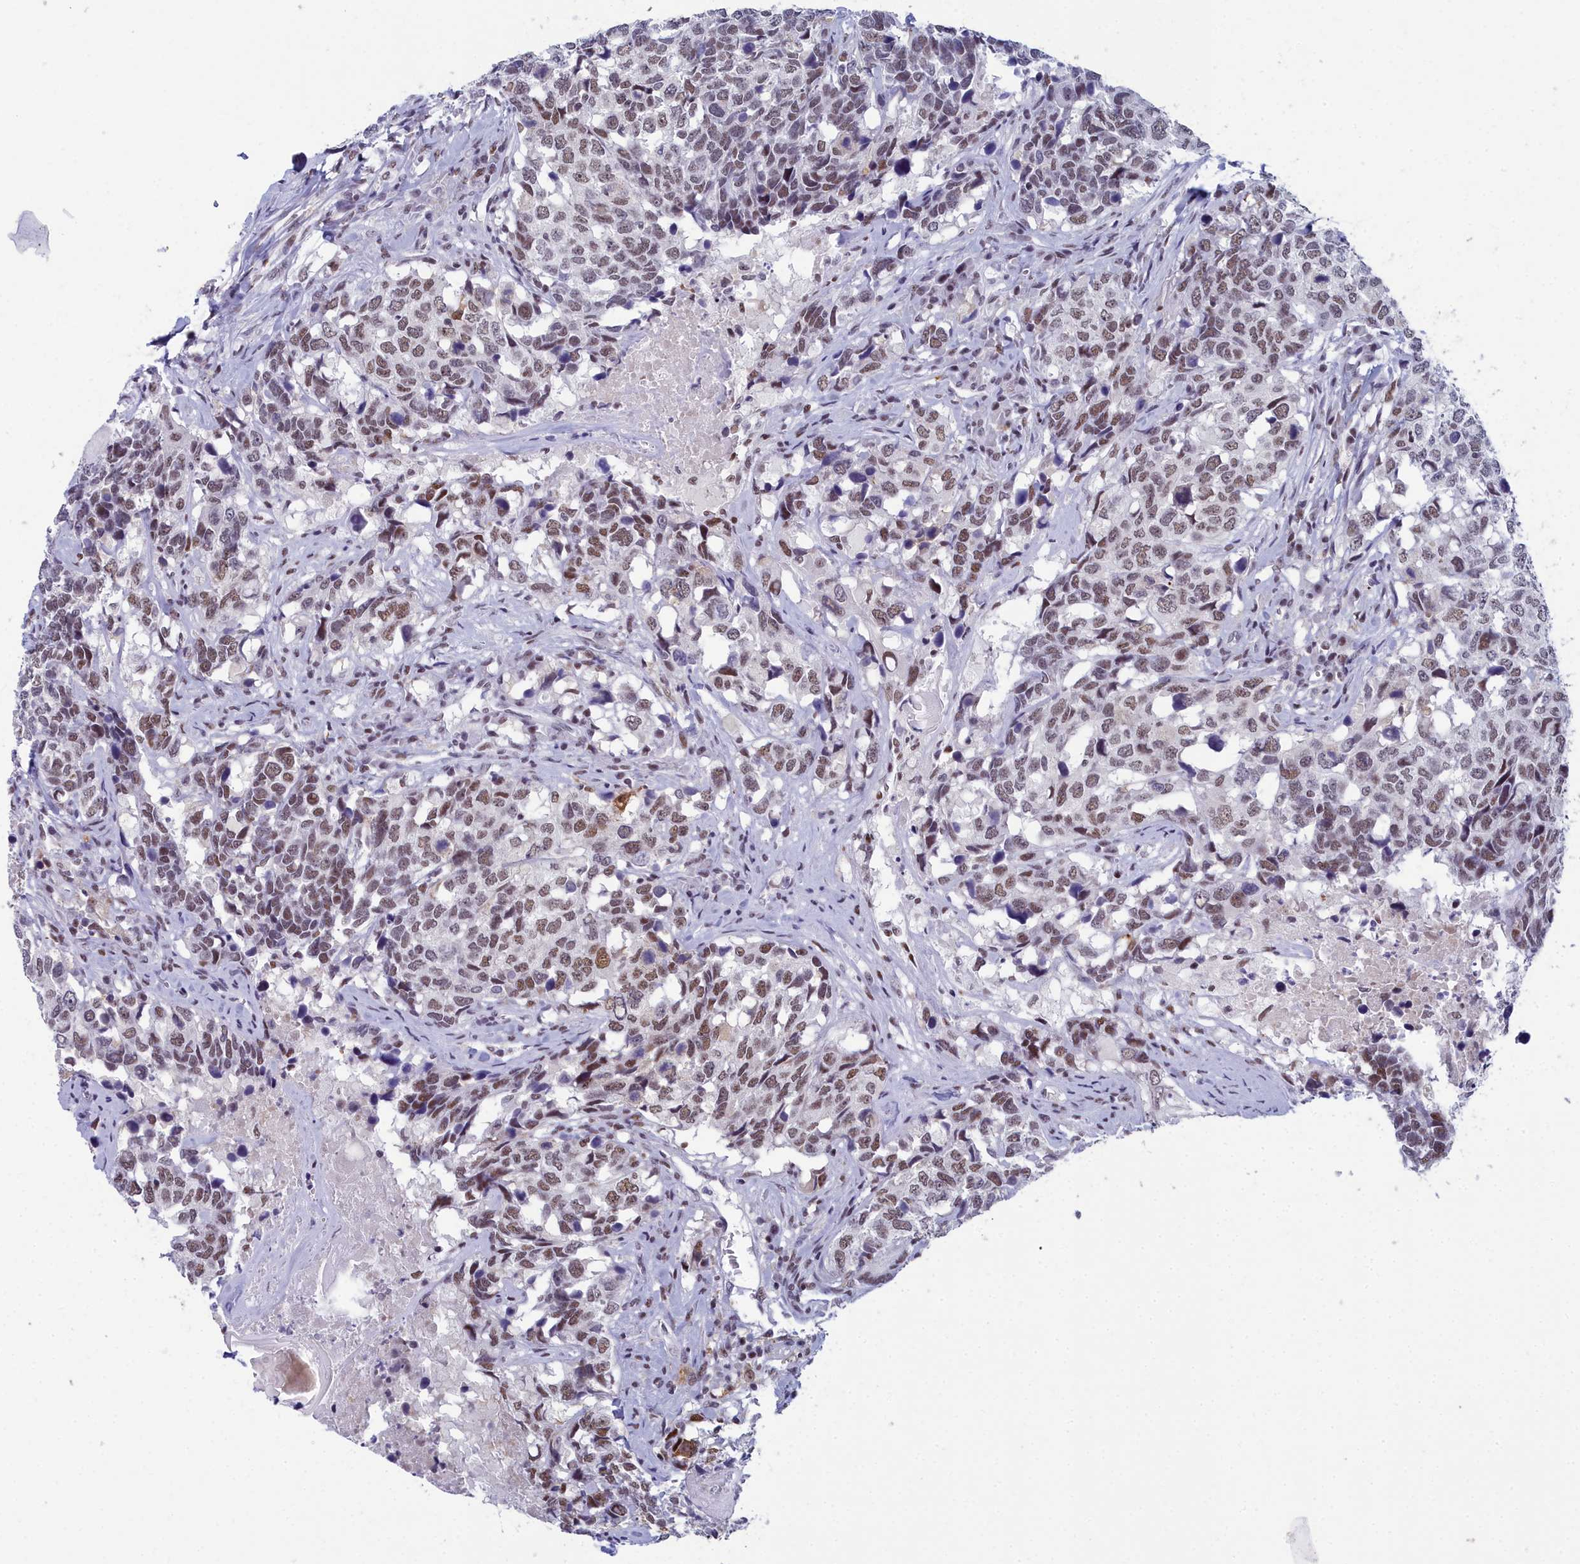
{"staining": {"intensity": "moderate", "quantity": ">75%", "location": "nuclear"}, "tissue": "head and neck cancer", "cell_type": "Tumor cells", "image_type": "cancer", "snomed": [{"axis": "morphology", "description": "Squamous cell carcinoma, NOS"}, {"axis": "topography", "description": "Head-Neck"}], "caption": "Immunohistochemistry micrograph of neoplastic tissue: head and neck cancer (squamous cell carcinoma) stained using immunohistochemistry demonstrates medium levels of moderate protein expression localized specifically in the nuclear of tumor cells, appearing as a nuclear brown color.", "gene": "CCDC97", "patient": {"sex": "male", "age": 66}}